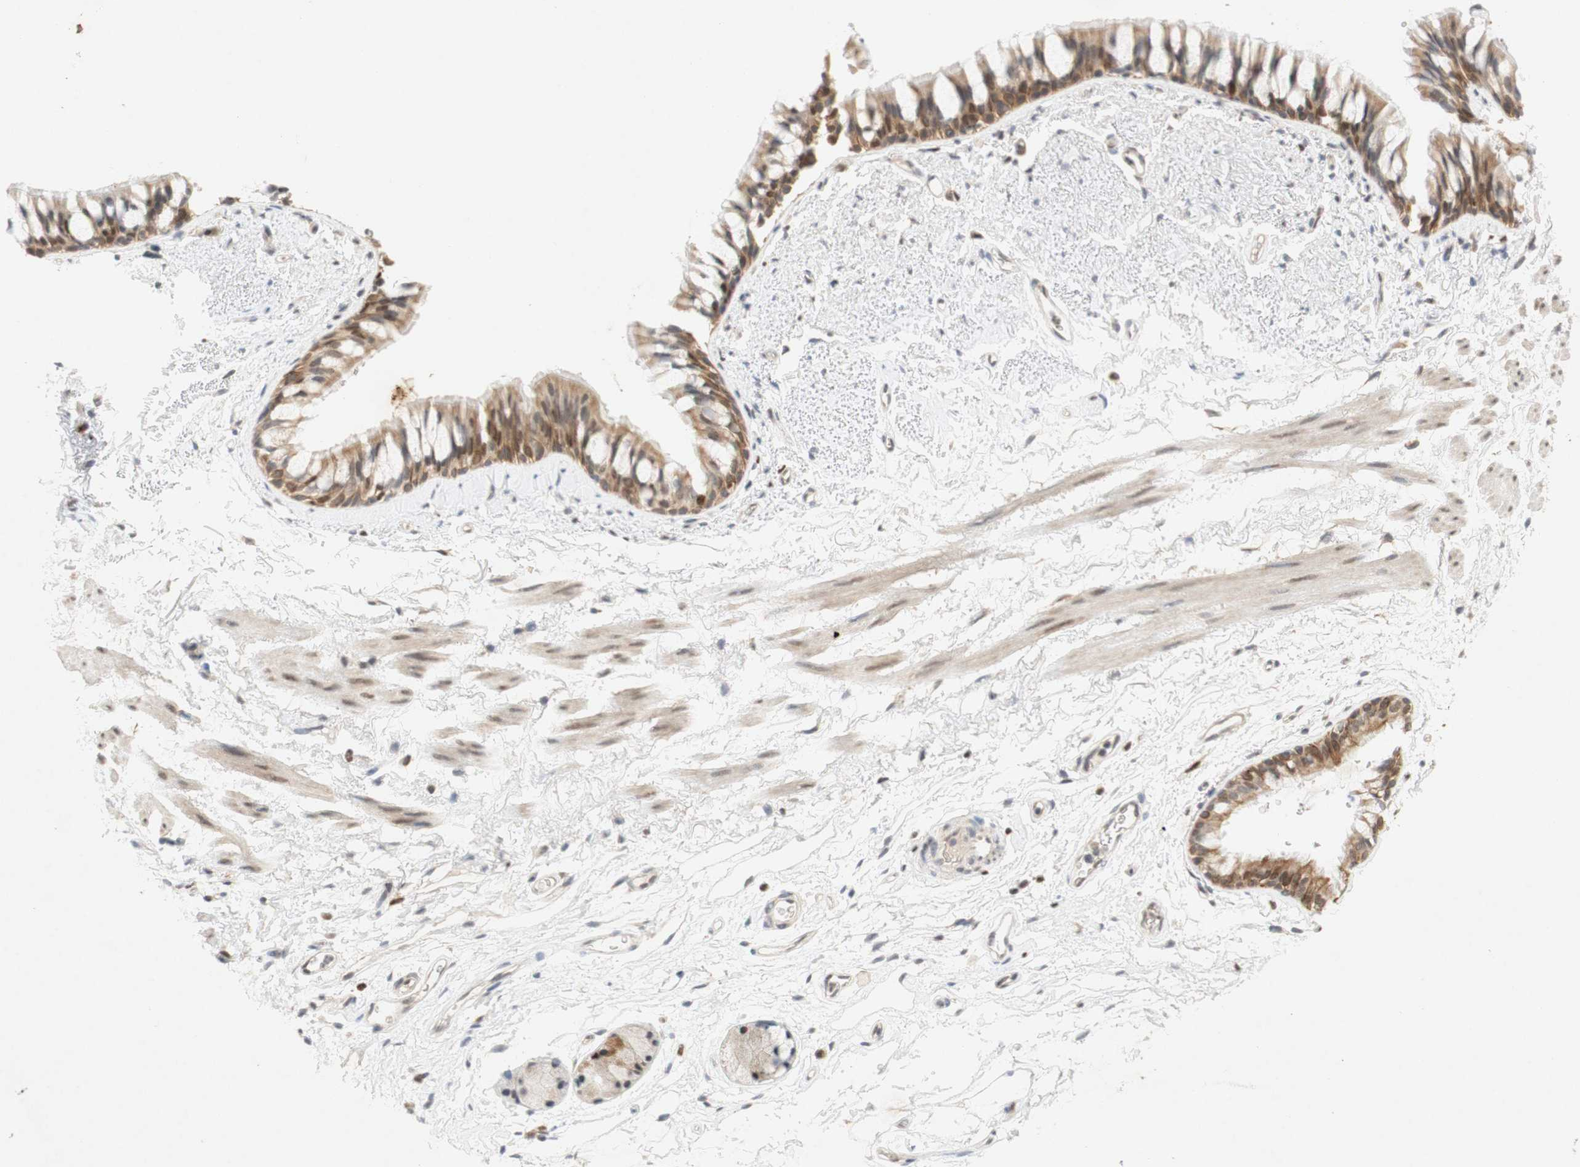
{"staining": {"intensity": "negative", "quantity": "none", "location": "none"}, "tissue": "adipose tissue", "cell_type": "Adipocytes", "image_type": "normal", "snomed": [{"axis": "morphology", "description": "Normal tissue, NOS"}, {"axis": "topography", "description": "Bronchus"}], "caption": "Adipocytes show no significant protein staining in benign adipose tissue.", "gene": "DNMT3A", "patient": {"sex": "female", "age": 73}}